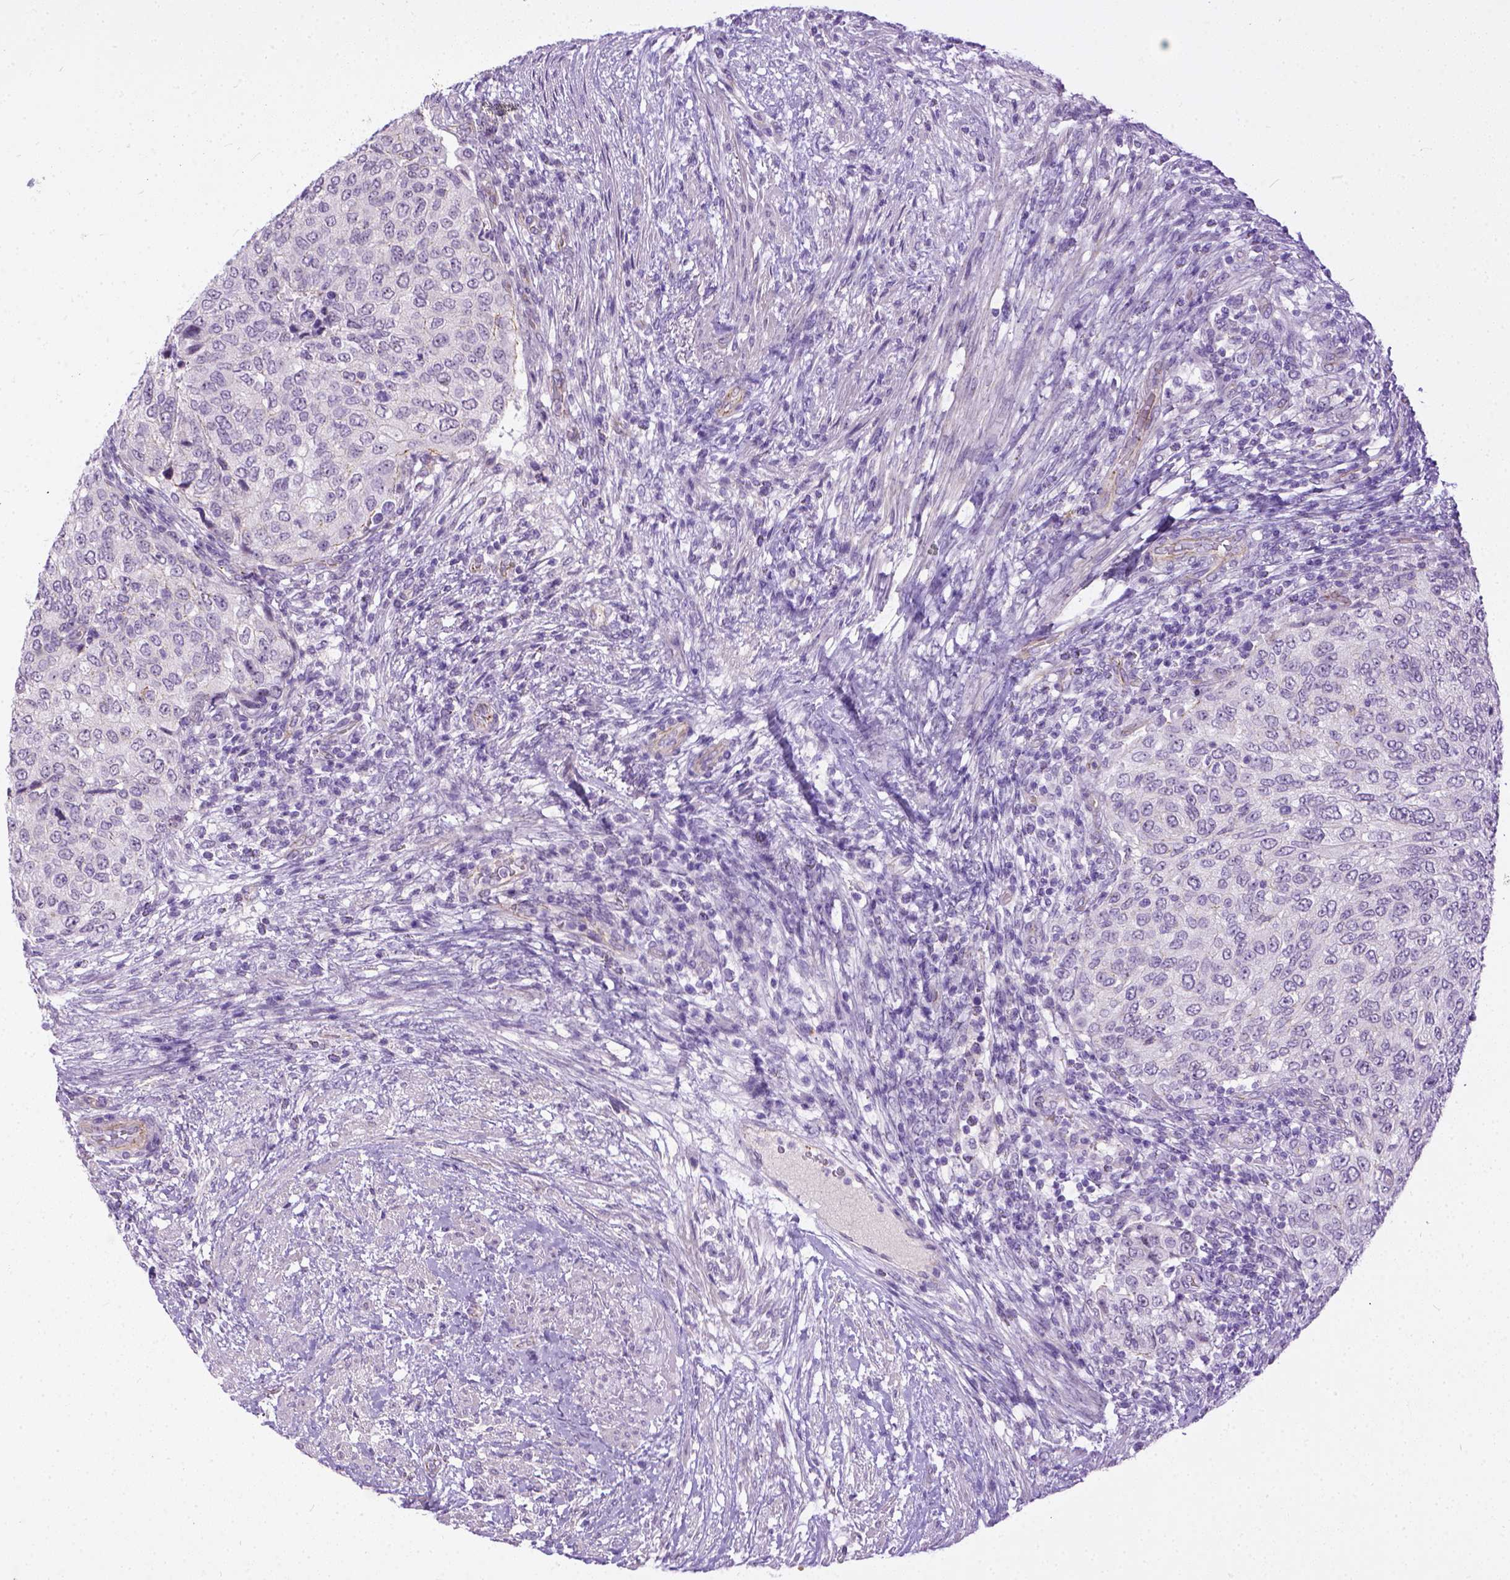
{"staining": {"intensity": "negative", "quantity": "none", "location": "none"}, "tissue": "urothelial cancer", "cell_type": "Tumor cells", "image_type": "cancer", "snomed": [{"axis": "morphology", "description": "Urothelial carcinoma, High grade"}, {"axis": "topography", "description": "Urinary bladder"}], "caption": "This is a histopathology image of IHC staining of urothelial cancer, which shows no positivity in tumor cells.", "gene": "ADGRF1", "patient": {"sex": "female", "age": 78}}